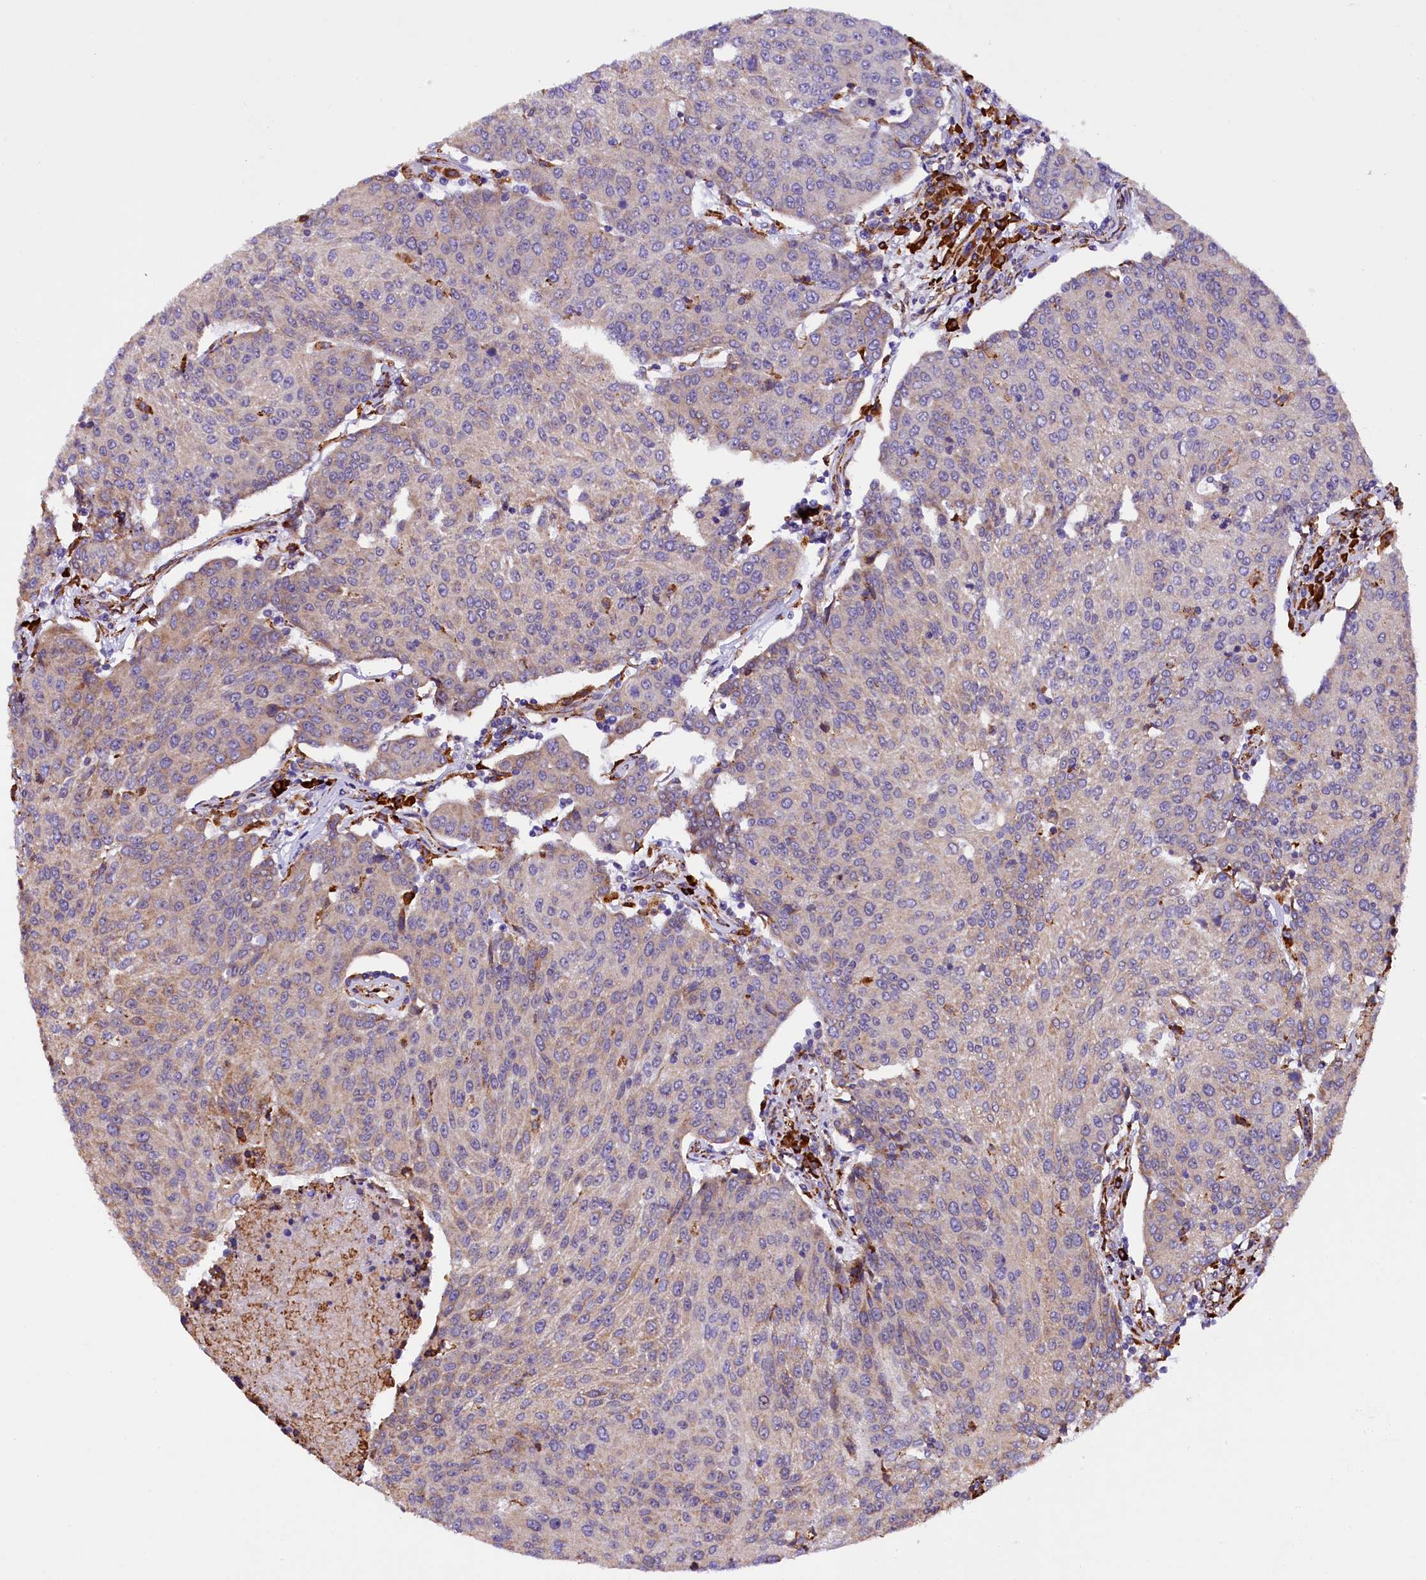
{"staining": {"intensity": "weak", "quantity": "<25%", "location": "cytoplasmic/membranous"}, "tissue": "urothelial cancer", "cell_type": "Tumor cells", "image_type": "cancer", "snomed": [{"axis": "morphology", "description": "Urothelial carcinoma, High grade"}, {"axis": "topography", "description": "Urinary bladder"}], "caption": "Tumor cells show no significant protein staining in urothelial cancer.", "gene": "CAPS2", "patient": {"sex": "female", "age": 85}}